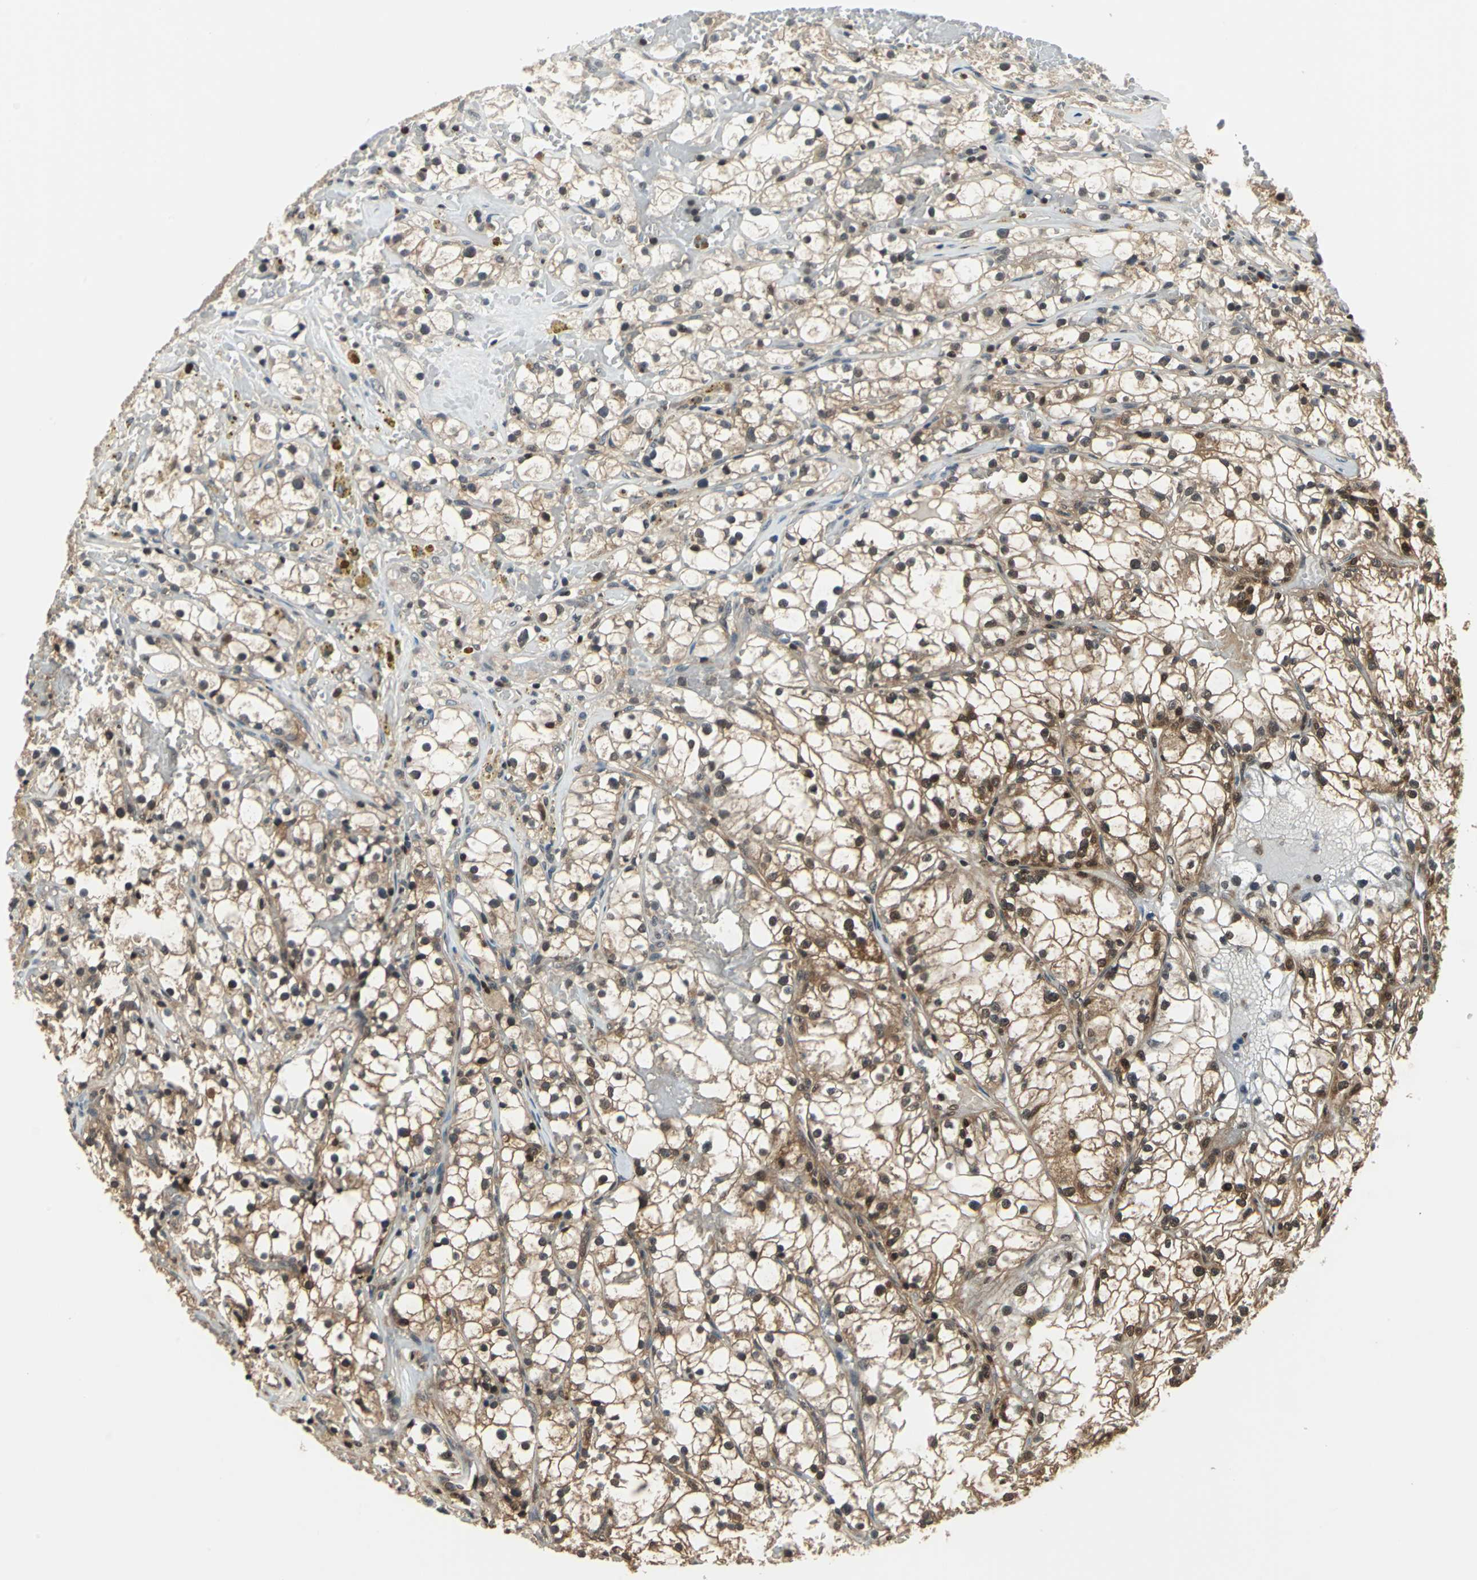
{"staining": {"intensity": "moderate", "quantity": ">75%", "location": "cytoplasmic/membranous,nuclear"}, "tissue": "renal cancer", "cell_type": "Tumor cells", "image_type": "cancer", "snomed": [{"axis": "morphology", "description": "Adenocarcinoma, NOS"}, {"axis": "topography", "description": "Kidney"}], "caption": "Immunohistochemistry photomicrograph of renal cancer (adenocarcinoma) stained for a protein (brown), which exhibits medium levels of moderate cytoplasmic/membranous and nuclear staining in approximately >75% of tumor cells.", "gene": "PSME1", "patient": {"sex": "male", "age": 56}}